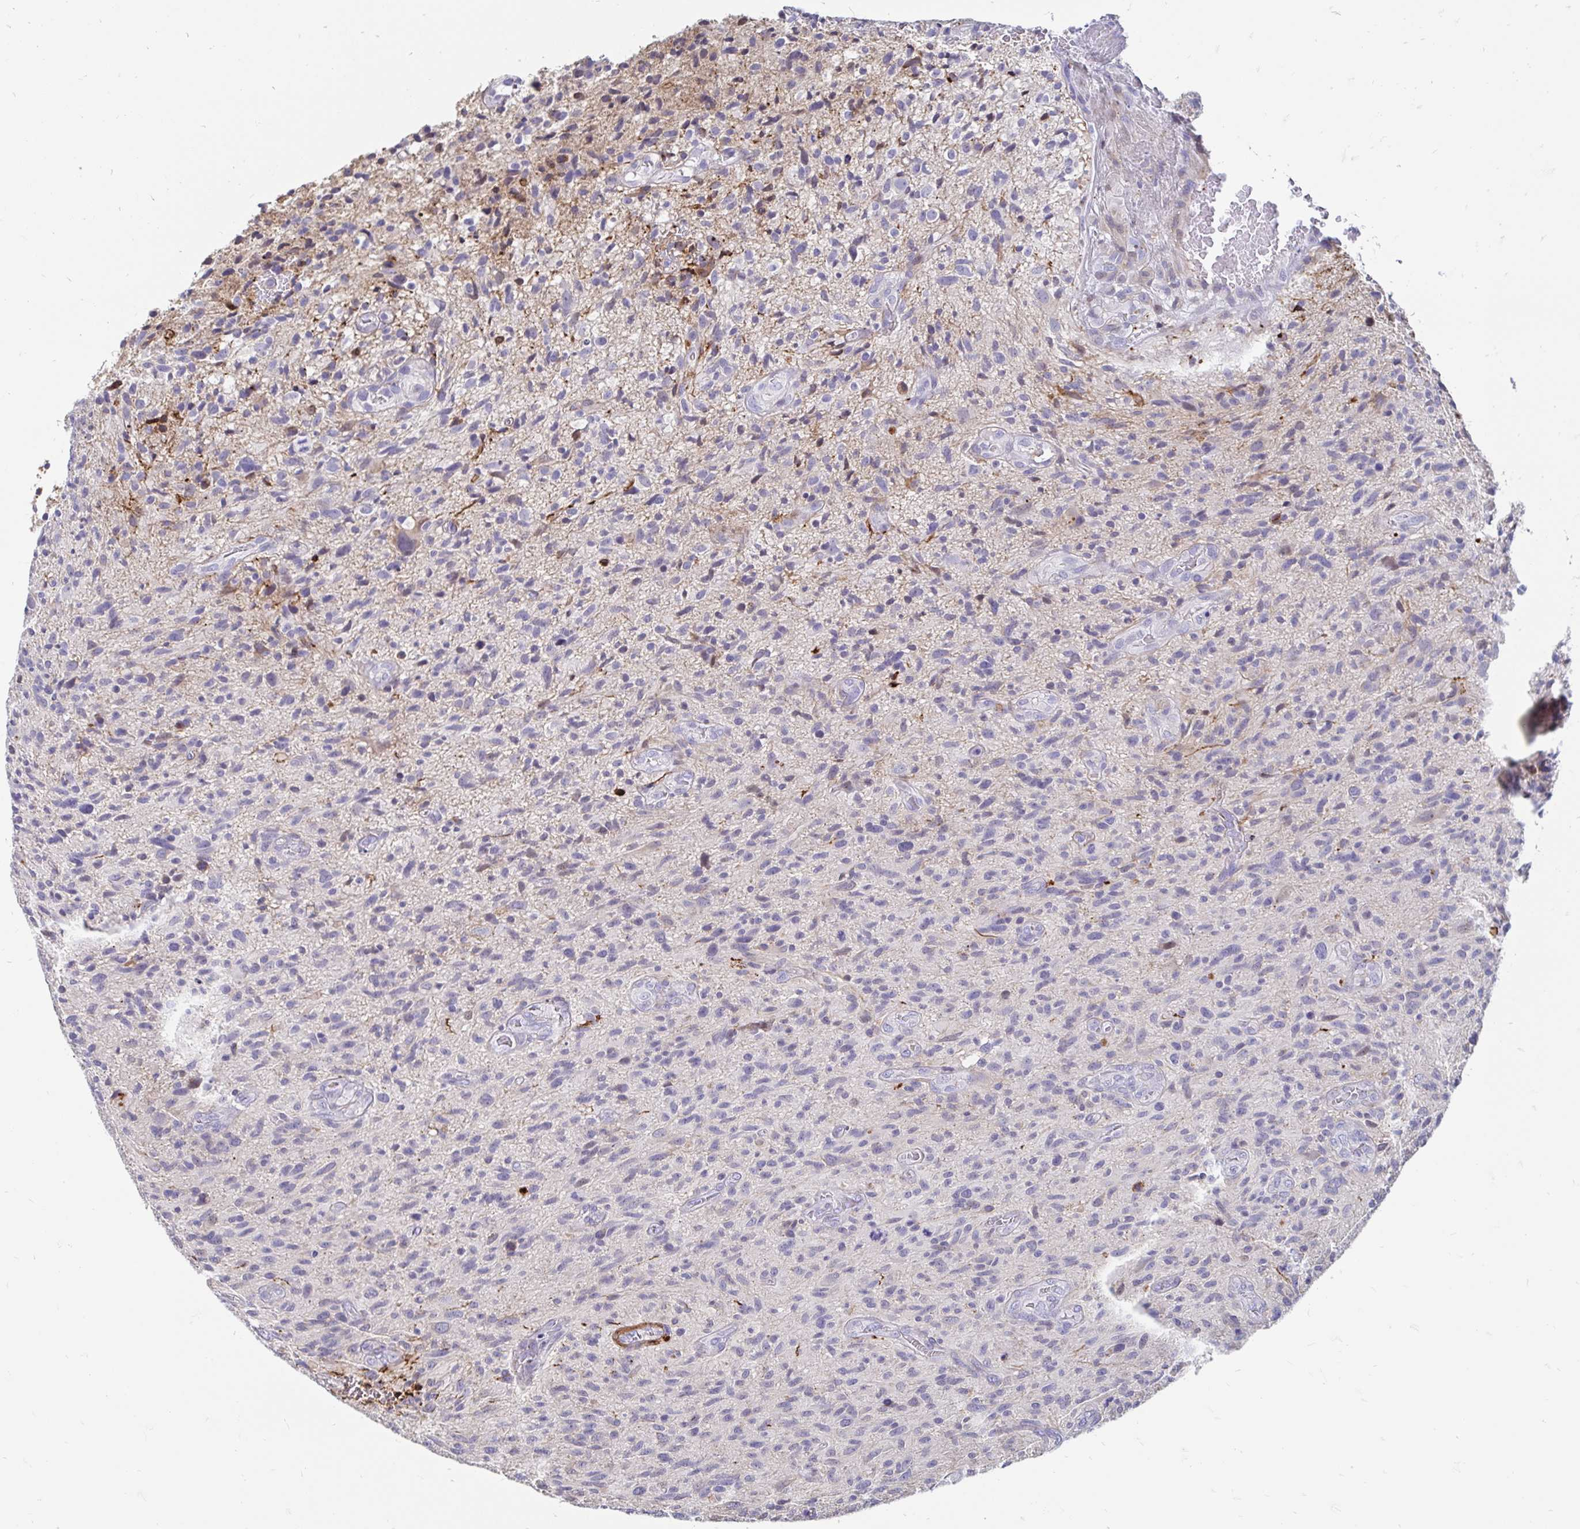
{"staining": {"intensity": "negative", "quantity": "none", "location": "none"}, "tissue": "glioma", "cell_type": "Tumor cells", "image_type": "cancer", "snomed": [{"axis": "morphology", "description": "Glioma, malignant, High grade"}, {"axis": "topography", "description": "Brain"}], "caption": "Photomicrograph shows no significant protein expression in tumor cells of malignant glioma (high-grade).", "gene": "CDKL1", "patient": {"sex": "male", "age": 75}}